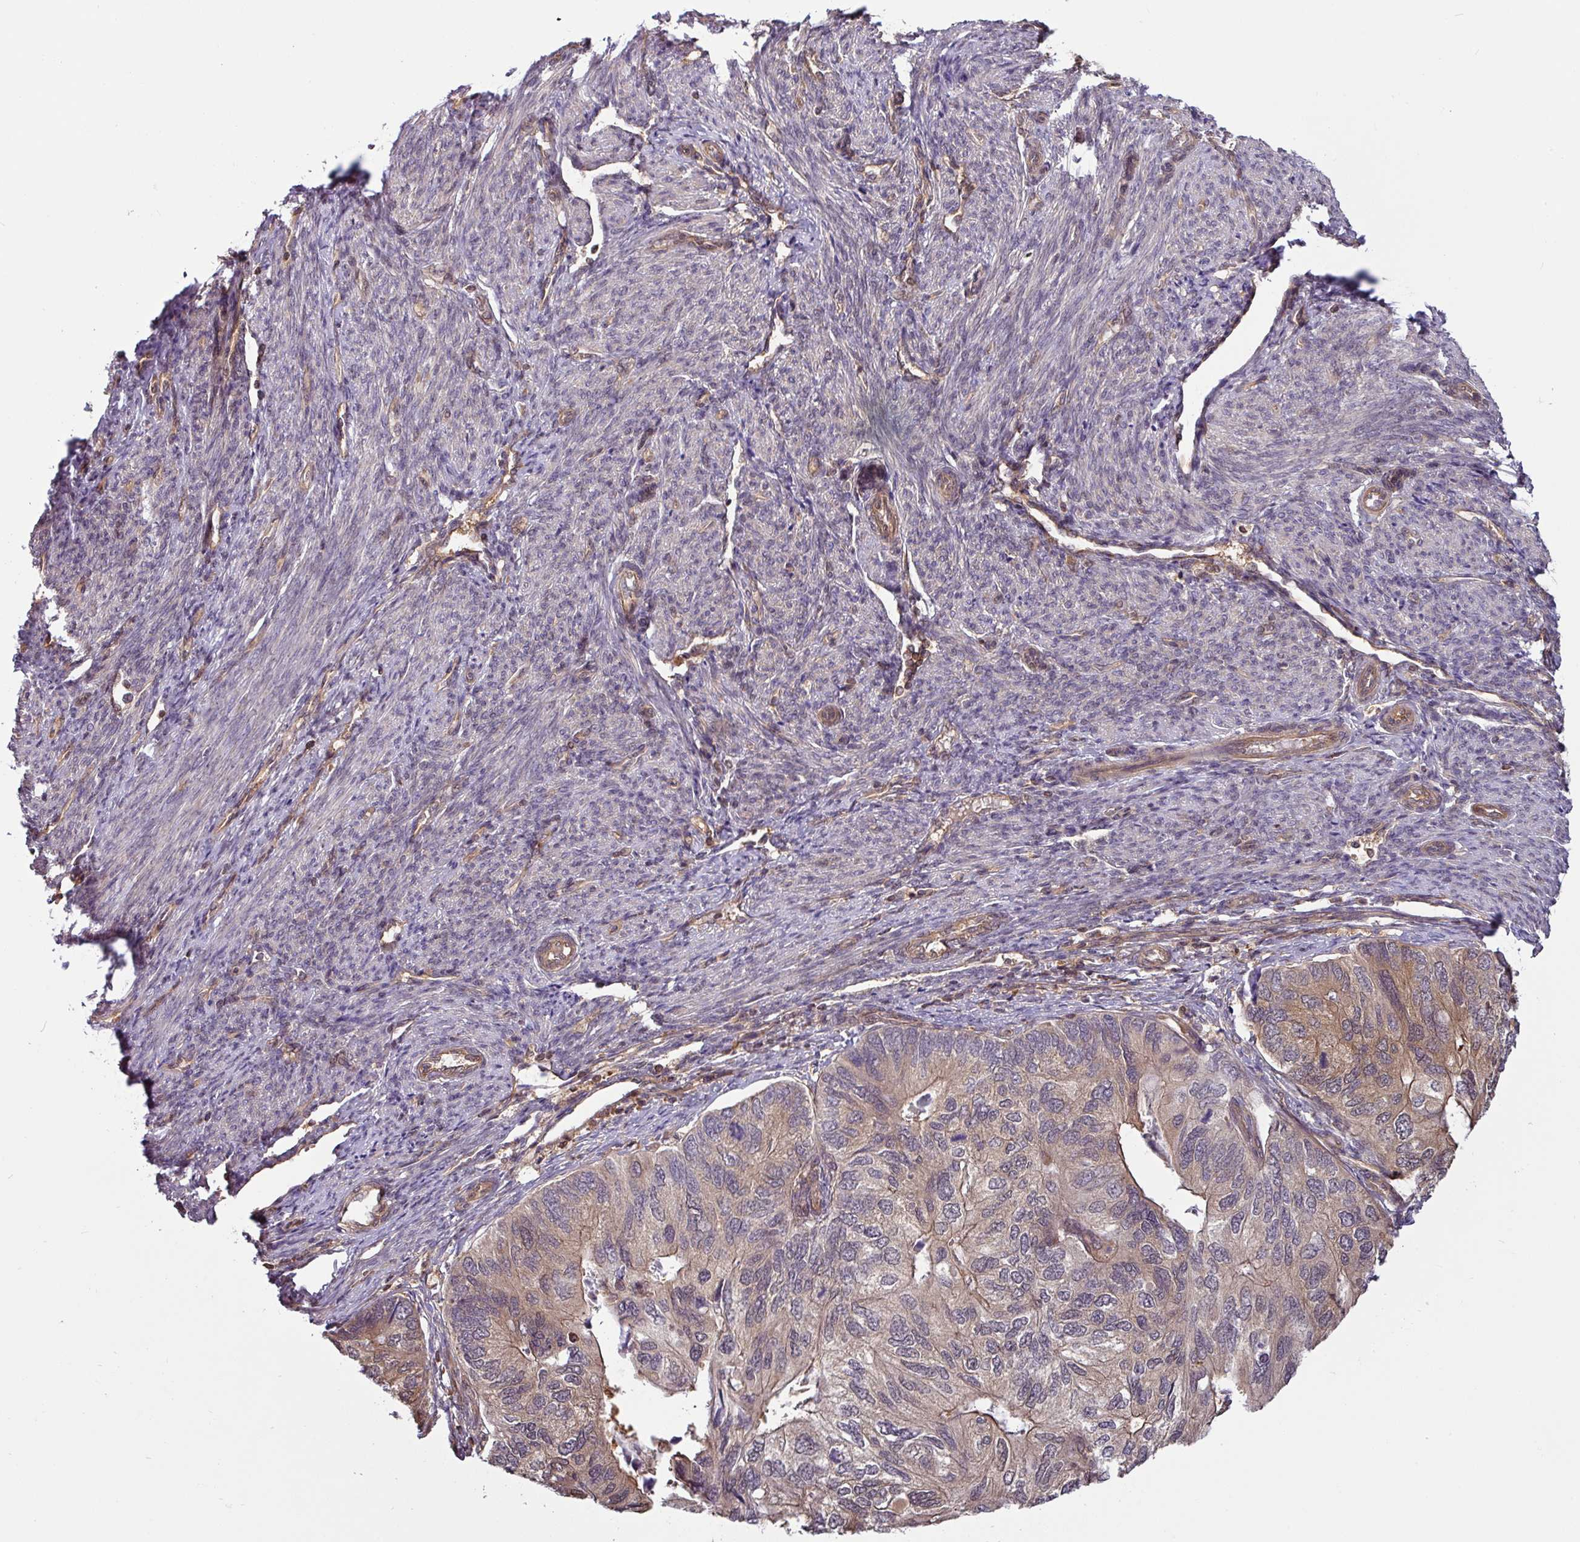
{"staining": {"intensity": "moderate", "quantity": "25%-75%", "location": "cytoplasmic/membranous,nuclear"}, "tissue": "endometrial cancer", "cell_type": "Tumor cells", "image_type": "cancer", "snomed": [{"axis": "morphology", "description": "Carcinoma, NOS"}, {"axis": "topography", "description": "Uterus"}], "caption": "Protein staining of carcinoma (endometrial) tissue shows moderate cytoplasmic/membranous and nuclear expression in about 25%-75% of tumor cells. The protein of interest is shown in brown color, while the nuclei are stained blue.", "gene": "SHB", "patient": {"sex": "female", "age": 76}}